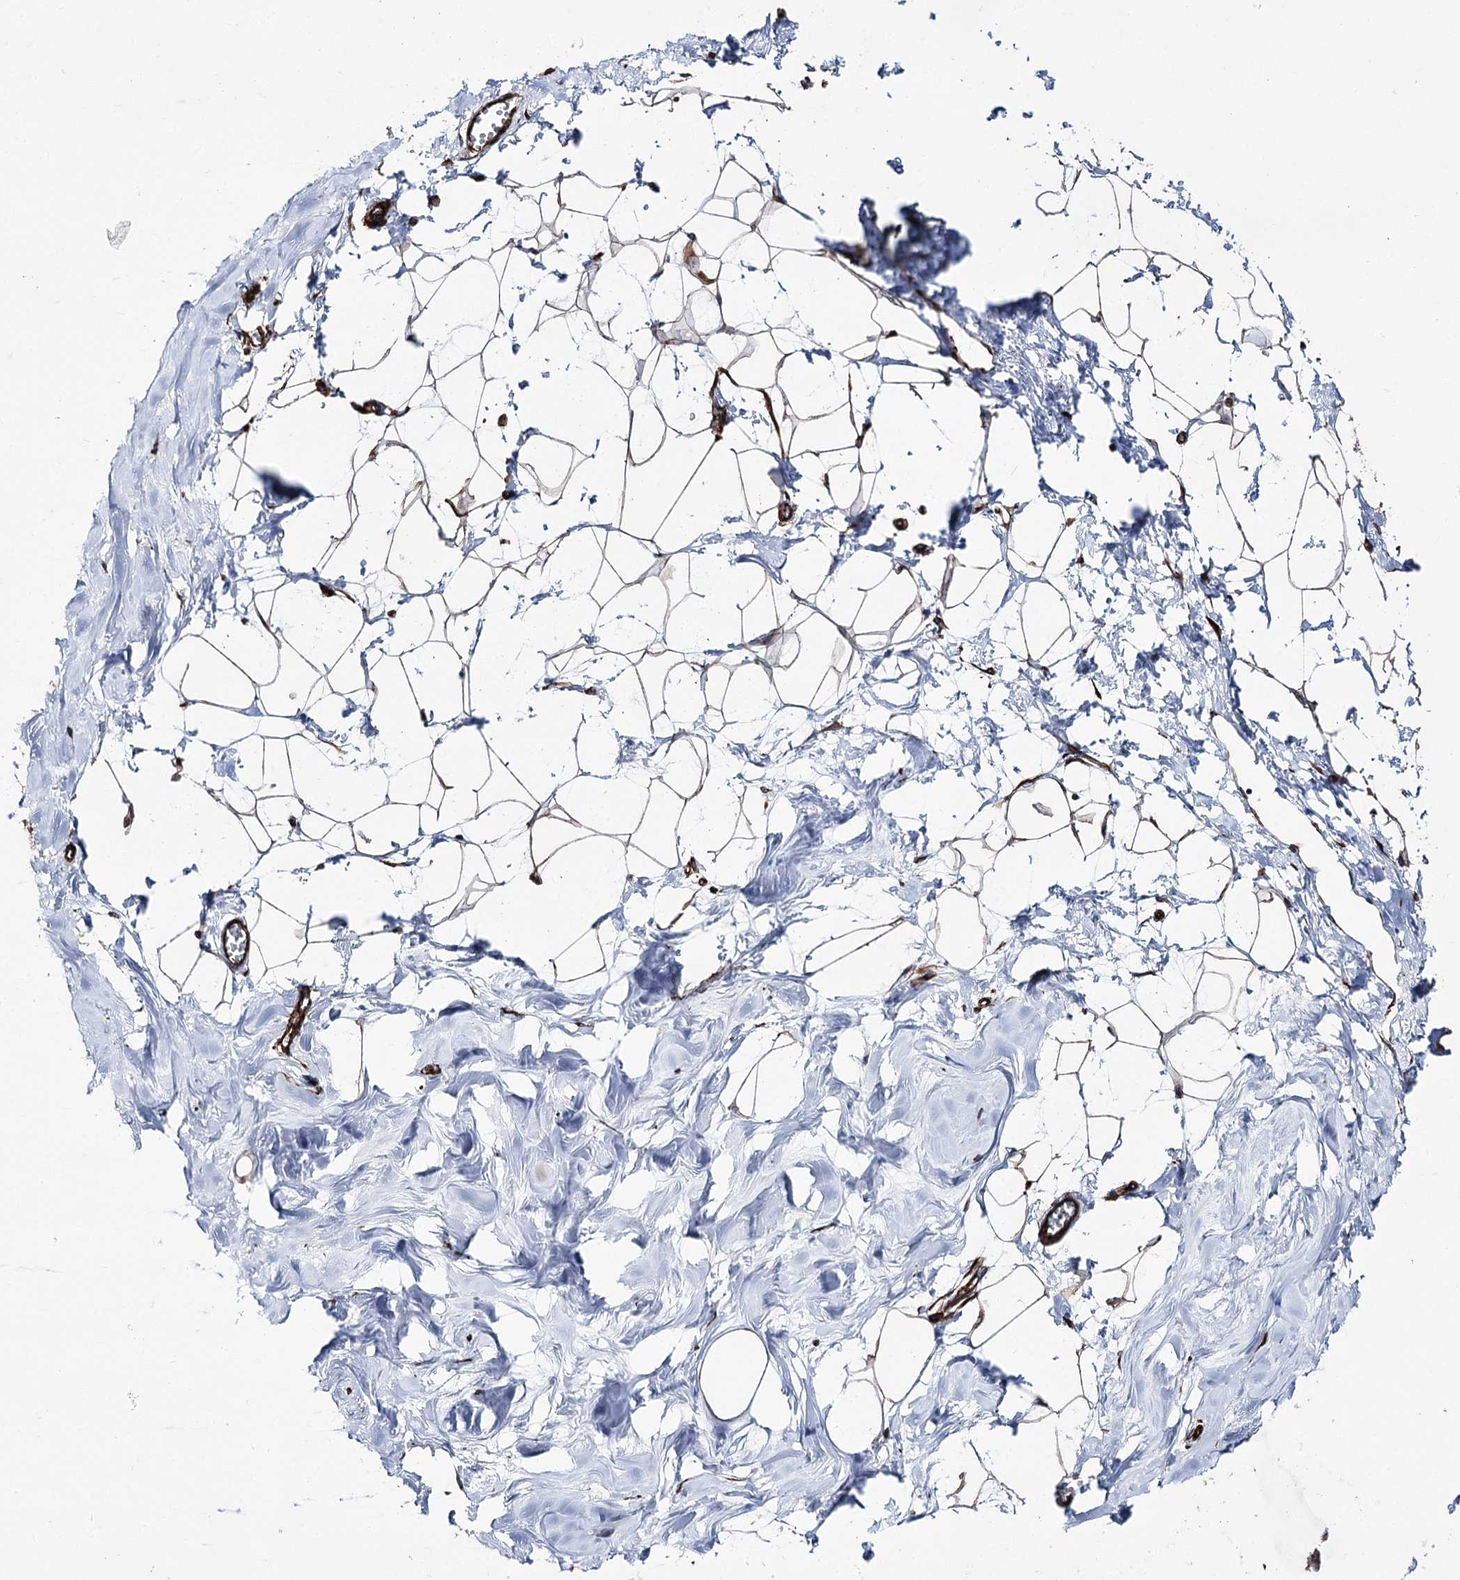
{"staining": {"intensity": "weak", "quantity": "<25%", "location": "cytoplasmic/membranous"}, "tissue": "breast", "cell_type": "Adipocytes", "image_type": "normal", "snomed": [{"axis": "morphology", "description": "Normal tissue, NOS"}, {"axis": "topography", "description": "Breast"}], "caption": "A high-resolution photomicrograph shows immunohistochemistry (IHC) staining of unremarkable breast, which exhibits no significant staining in adipocytes.", "gene": "MIB1", "patient": {"sex": "female", "age": 27}}